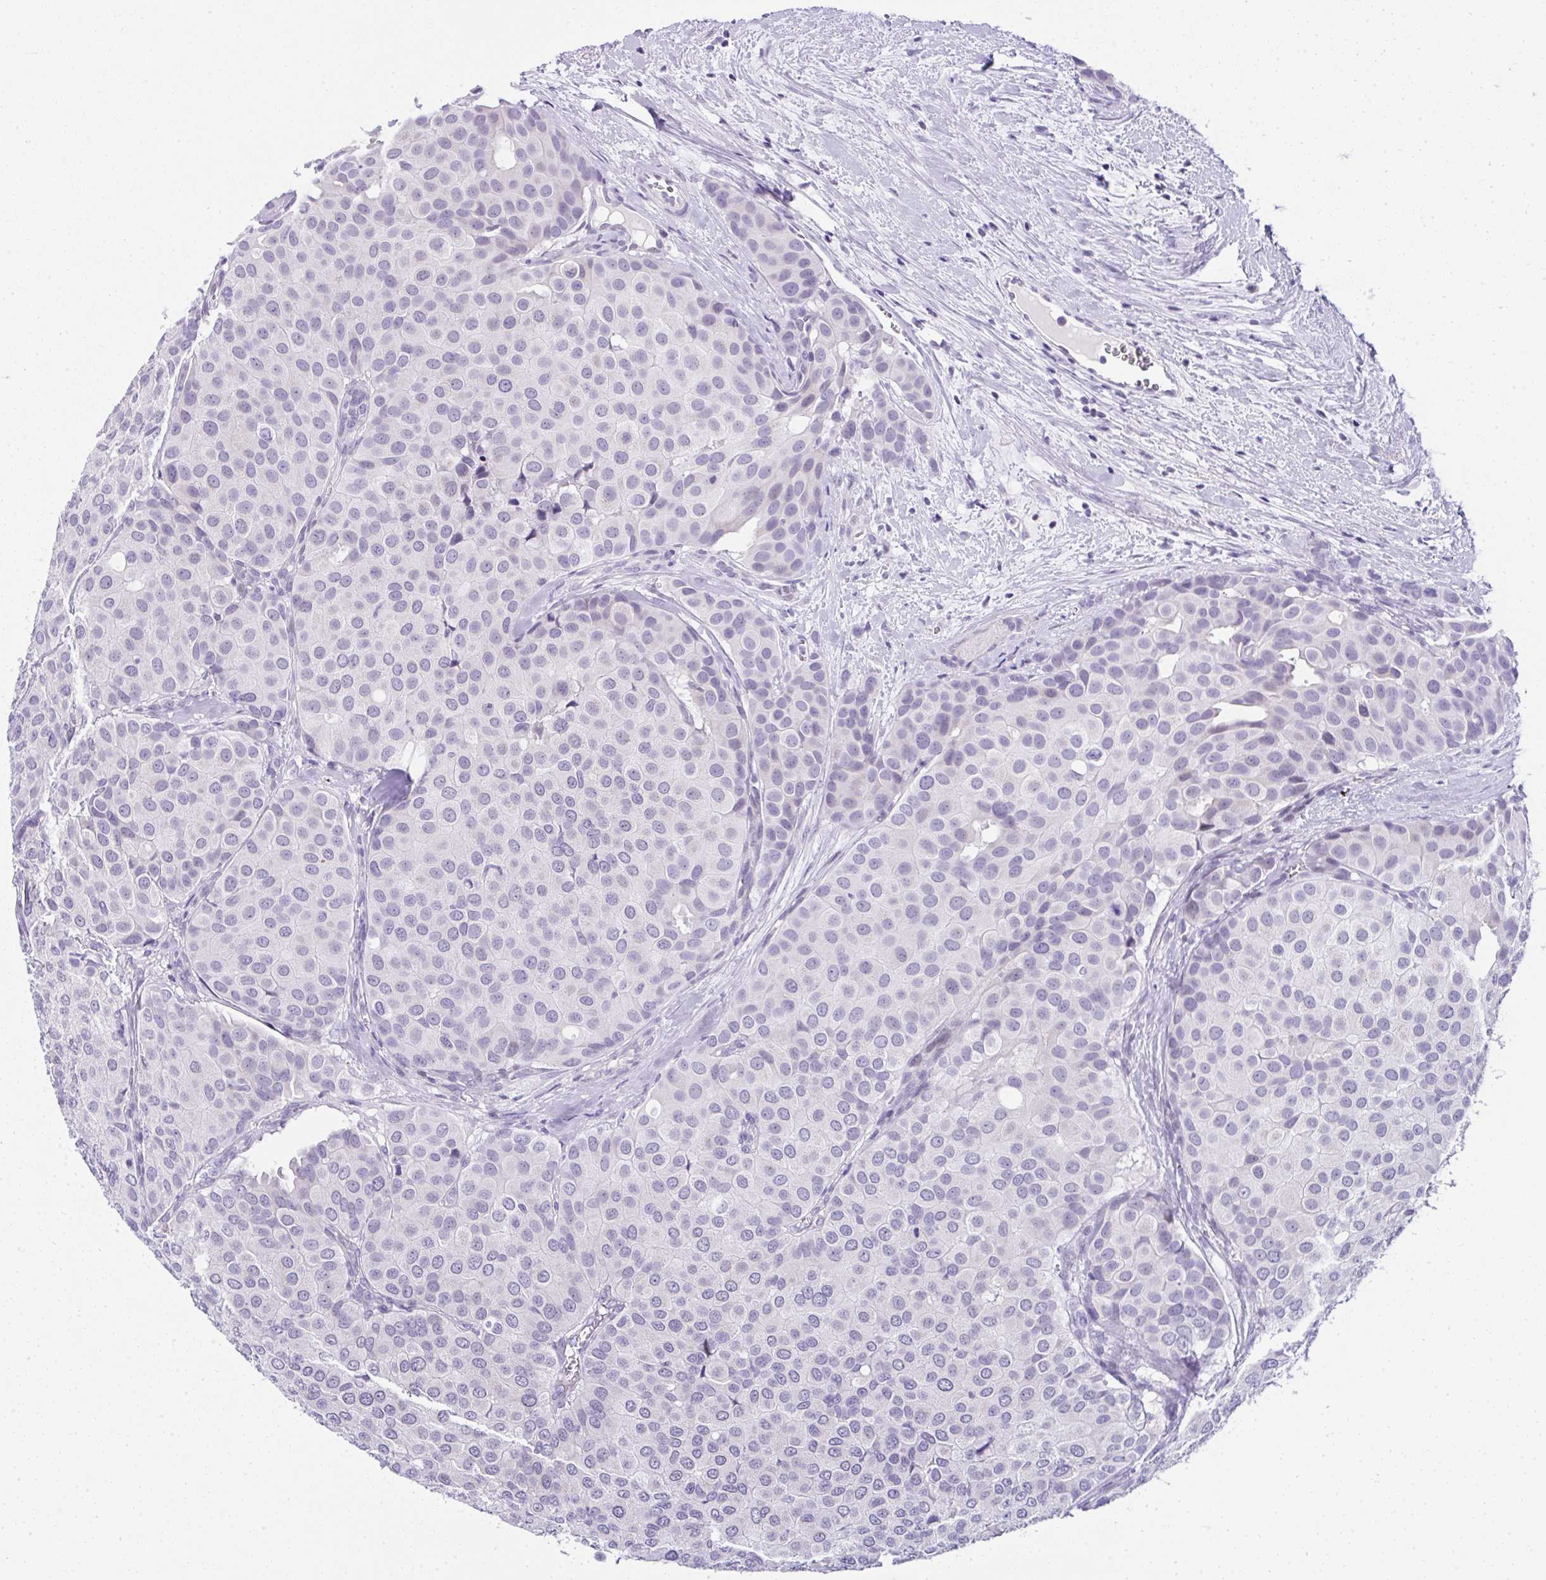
{"staining": {"intensity": "negative", "quantity": "none", "location": "none"}, "tissue": "breast cancer", "cell_type": "Tumor cells", "image_type": "cancer", "snomed": [{"axis": "morphology", "description": "Duct carcinoma"}, {"axis": "topography", "description": "Breast"}], "caption": "Immunohistochemistry of breast invasive ductal carcinoma shows no positivity in tumor cells.", "gene": "RNF183", "patient": {"sex": "female", "age": 70}}